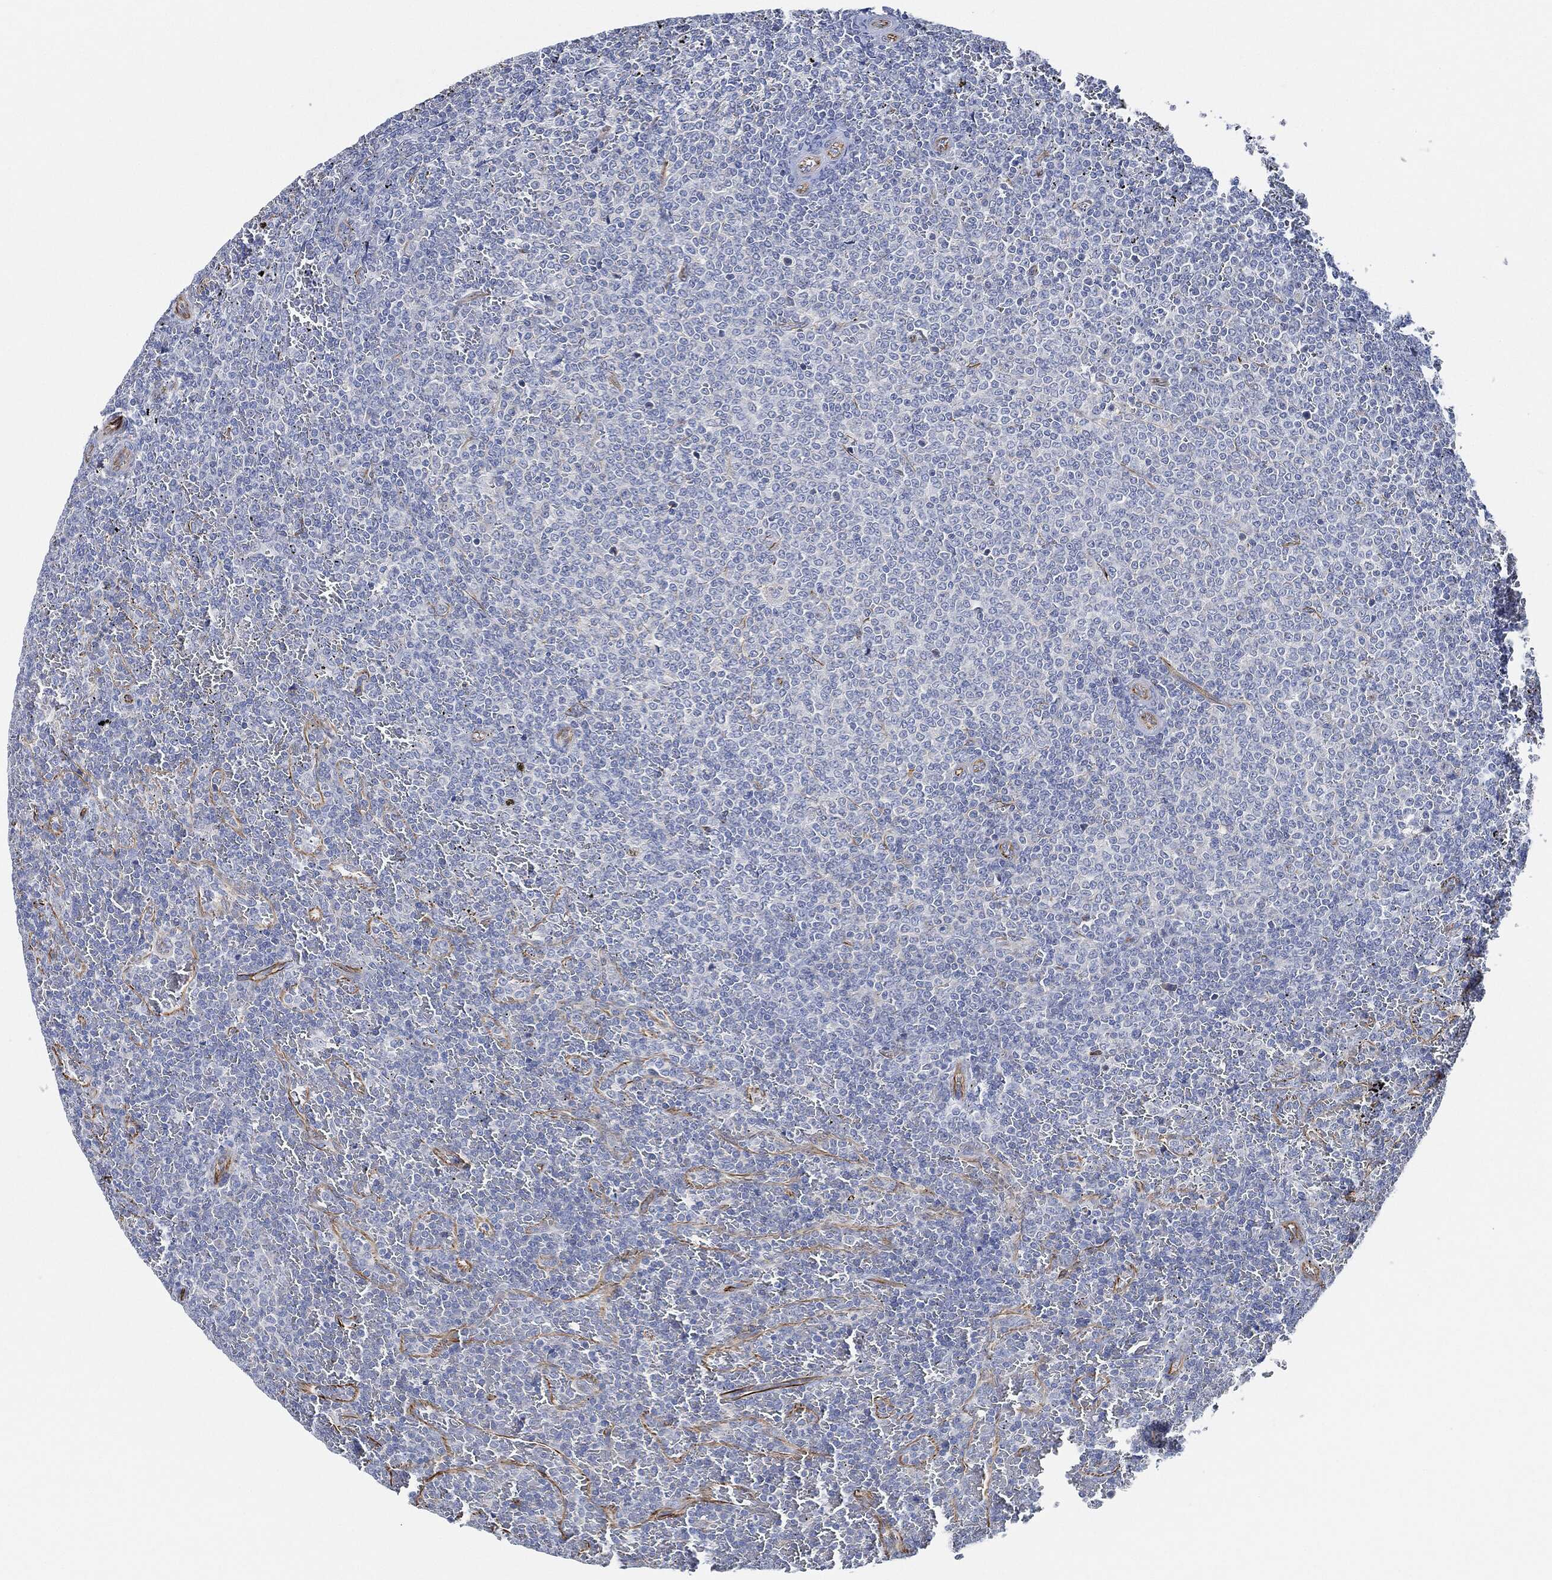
{"staining": {"intensity": "negative", "quantity": "none", "location": "none"}, "tissue": "lymphoma", "cell_type": "Tumor cells", "image_type": "cancer", "snomed": [{"axis": "morphology", "description": "Malignant lymphoma, non-Hodgkin's type, Low grade"}, {"axis": "topography", "description": "Spleen"}], "caption": "DAB immunohistochemical staining of human malignant lymphoma, non-Hodgkin's type (low-grade) displays no significant expression in tumor cells.", "gene": "THSD1", "patient": {"sex": "female", "age": 77}}